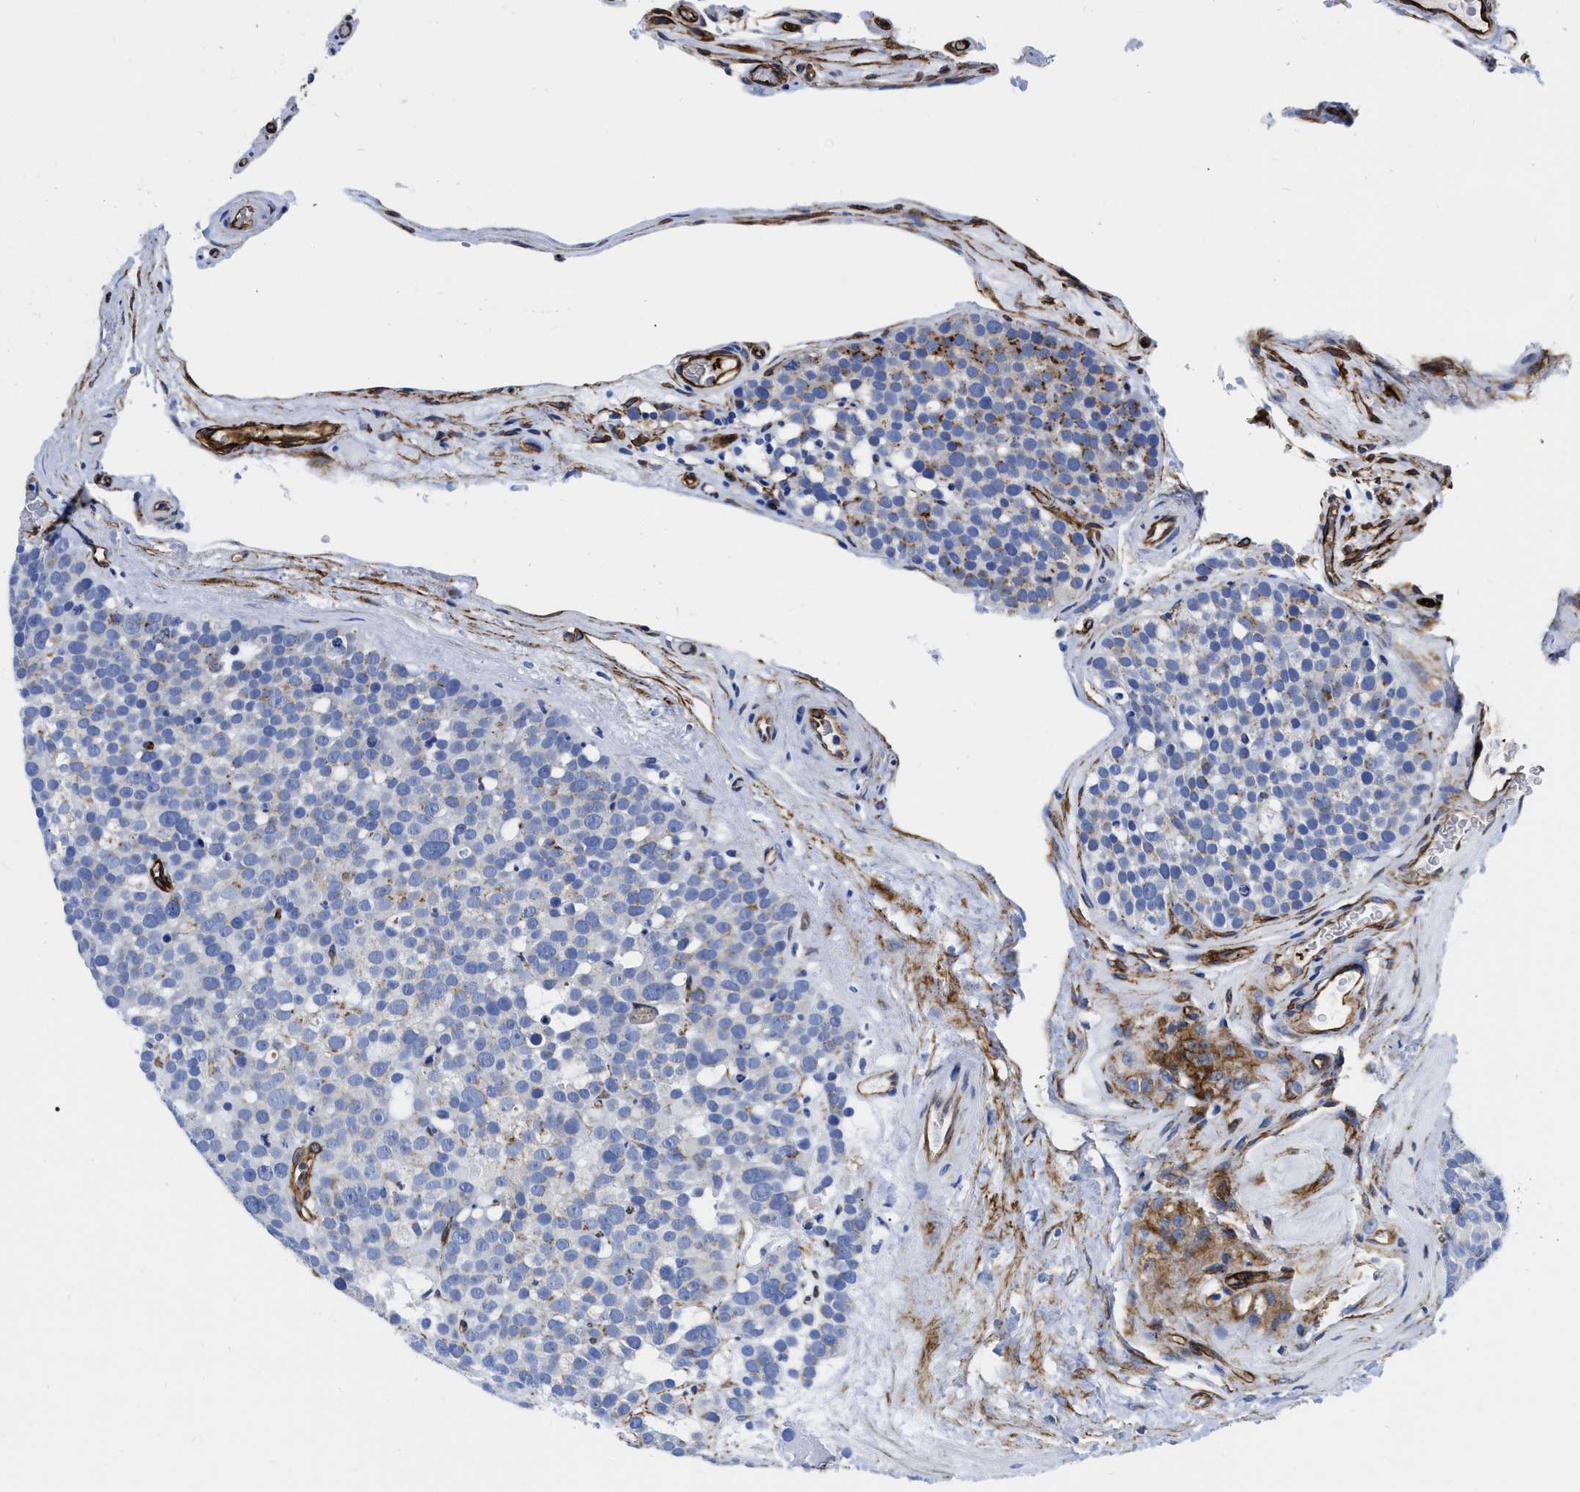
{"staining": {"intensity": "negative", "quantity": "none", "location": "none"}, "tissue": "testis cancer", "cell_type": "Tumor cells", "image_type": "cancer", "snomed": [{"axis": "morphology", "description": "Seminoma, NOS"}, {"axis": "topography", "description": "Testis"}], "caption": "This photomicrograph is of testis cancer stained with IHC to label a protein in brown with the nuclei are counter-stained blue. There is no expression in tumor cells. The staining was performed using DAB to visualize the protein expression in brown, while the nuclei were stained in blue with hematoxylin (Magnification: 20x).", "gene": "TVP23B", "patient": {"sex": "male", "age": 71}}